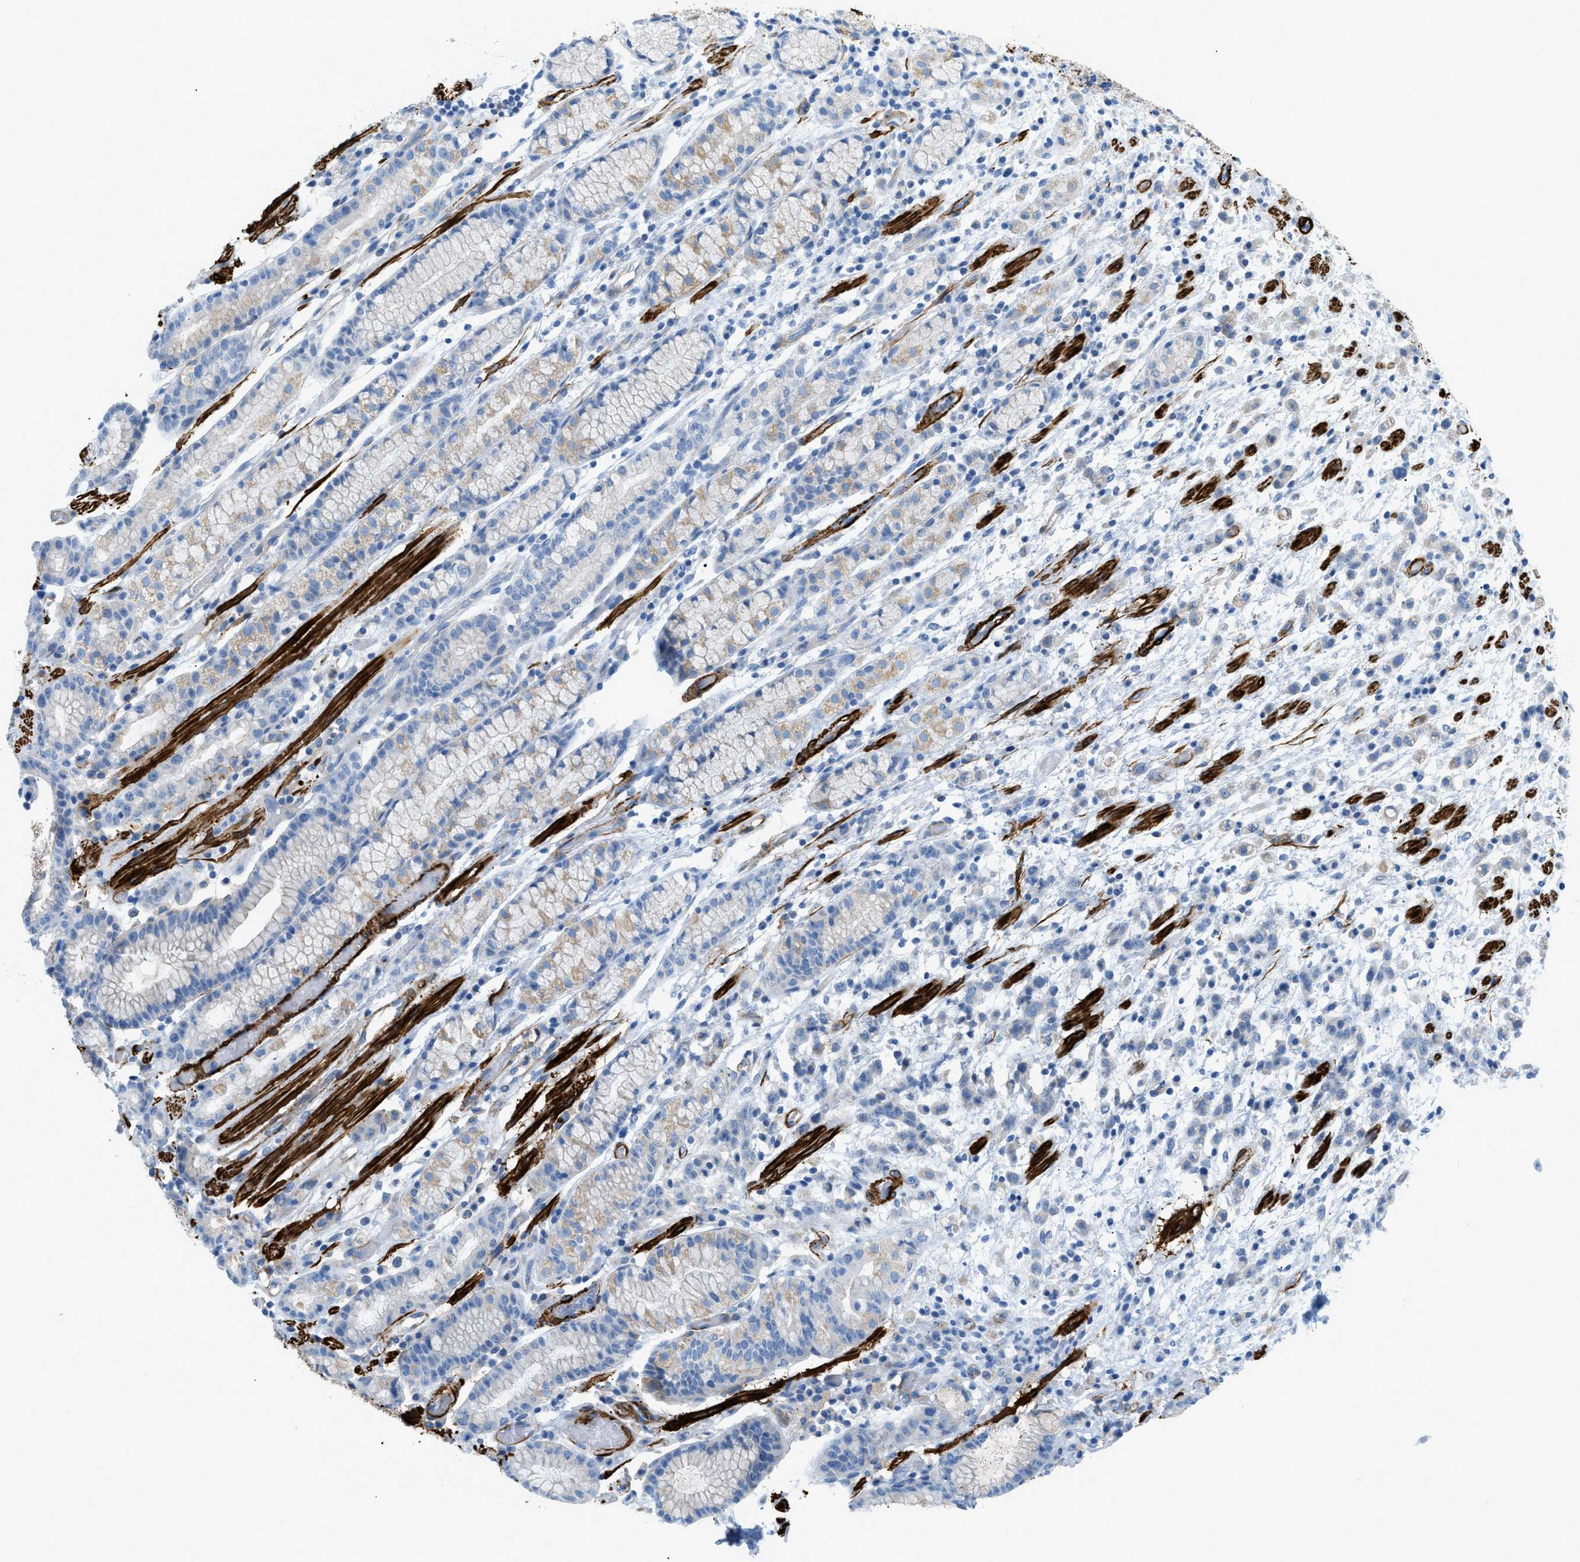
{"staining": {"intensity": "negative", "quantity": "none", "location": "none"}, "tissue": "stomach cancer", "cell_type": "Tumor cells", "image_type": "cancer", "snomed": [{"axis": "morphology", "description": "Adenocarcinoma, NOS"}, {"axis": "topography", "description": "Stomach, lower"}], "caption": "IHC of human stomach cancer (adenocarcinoma) displays no positivity in tumor cells.", "gene": "MYH11", "patient": {"sex": "male", "age": 88}}